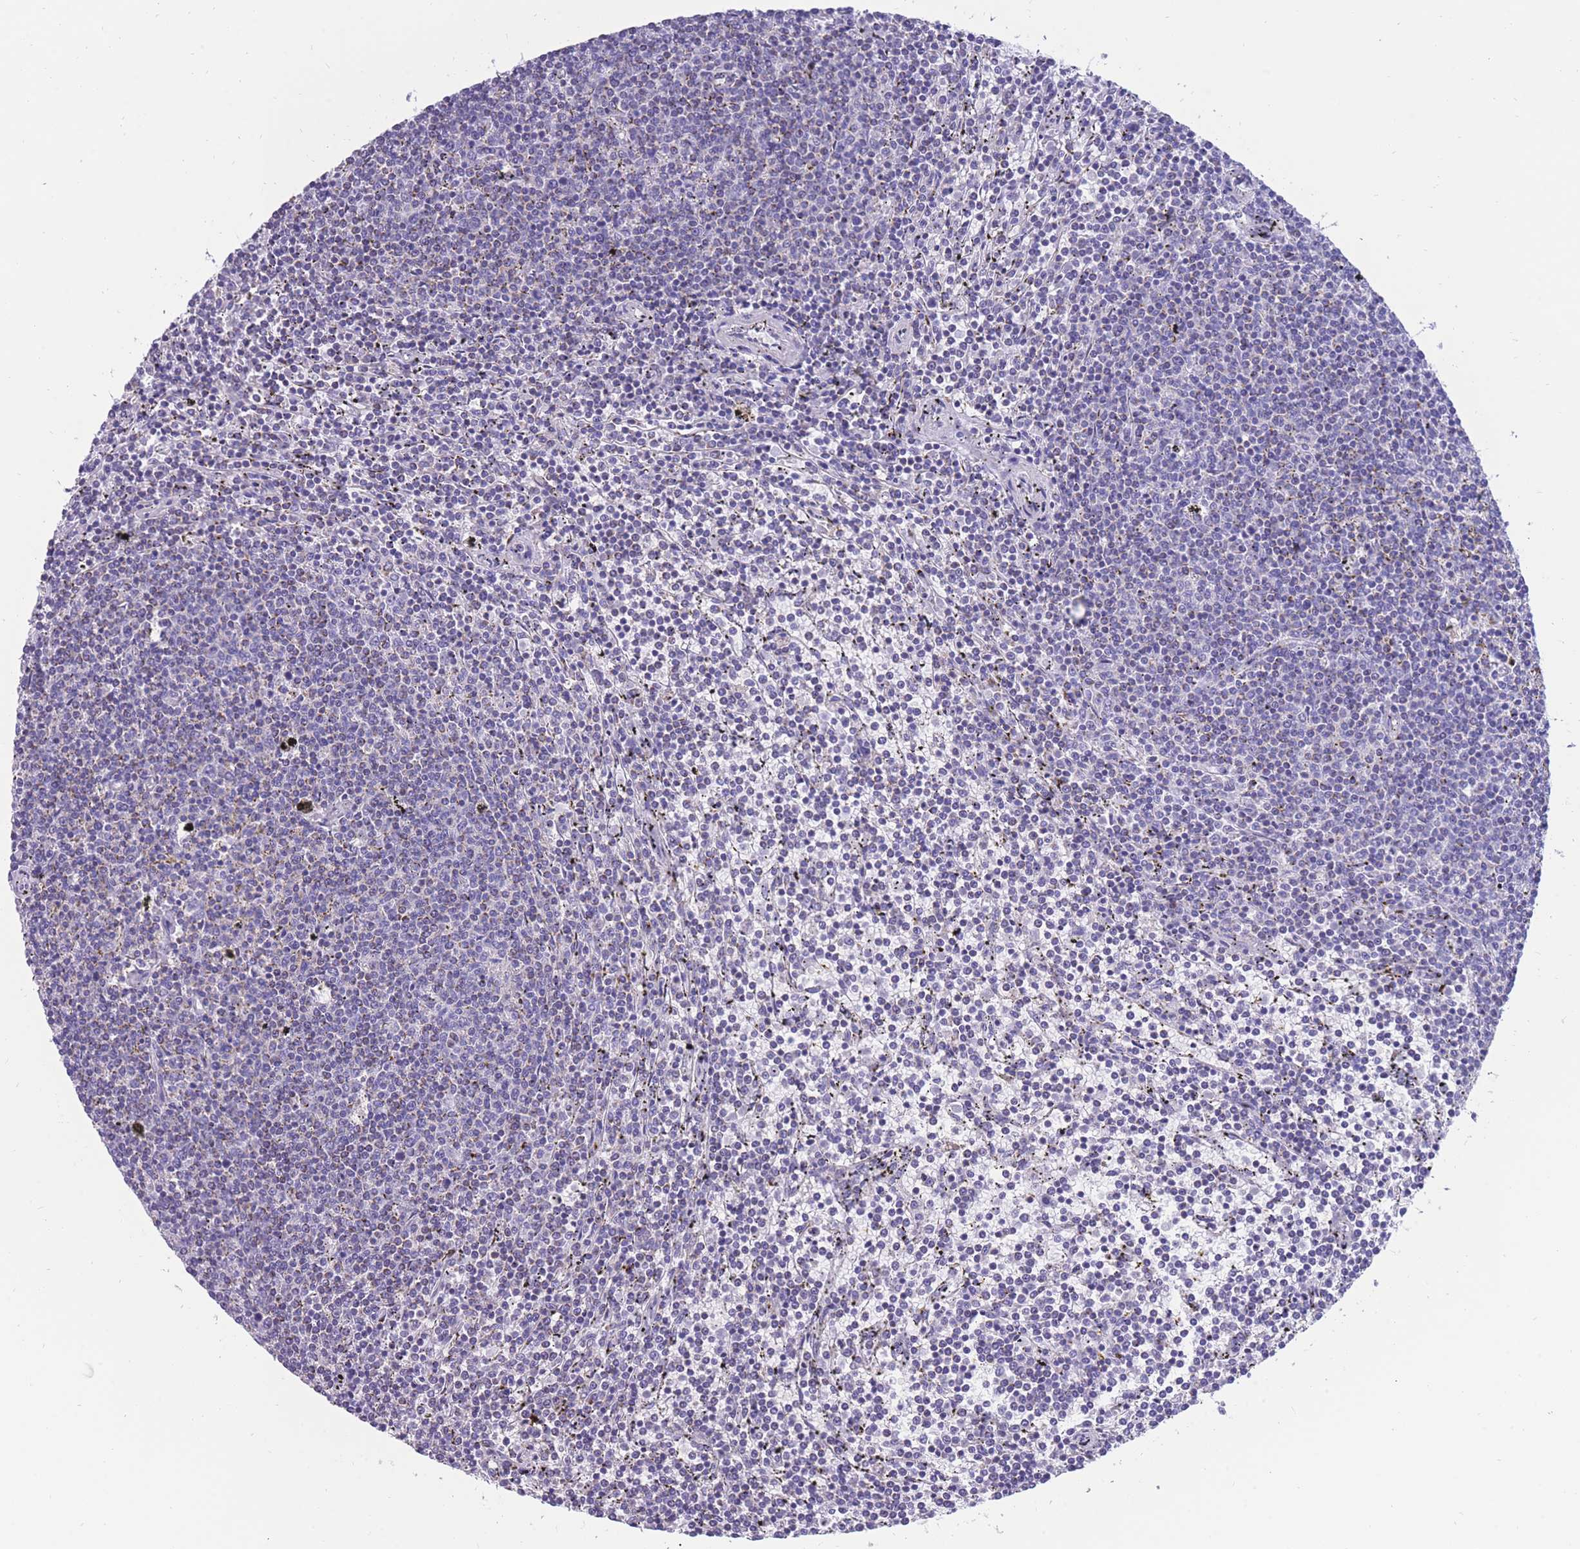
{"staining": {"intensity": "negative", "quantity": "none", "location": "none"}, "tissue": "lymphoma", "cell_type": "Tumor cells", "image_type": "cancer", "snomed": [{"axis": "morphology", "description": "Malignant lymphoma, non-Hodgkin's type, Low grade"}, {"axis": "topography", "description": "Spleen"}], "caption": "Image shows no significant protein expression in tumor cells of malignant lymphoma, non-Hodgkin's type (low-grade). (IHC, brightfield microscopy, high magnification).", "gene": "INTS2", "patient": {"sex": "female", "age": 50}}